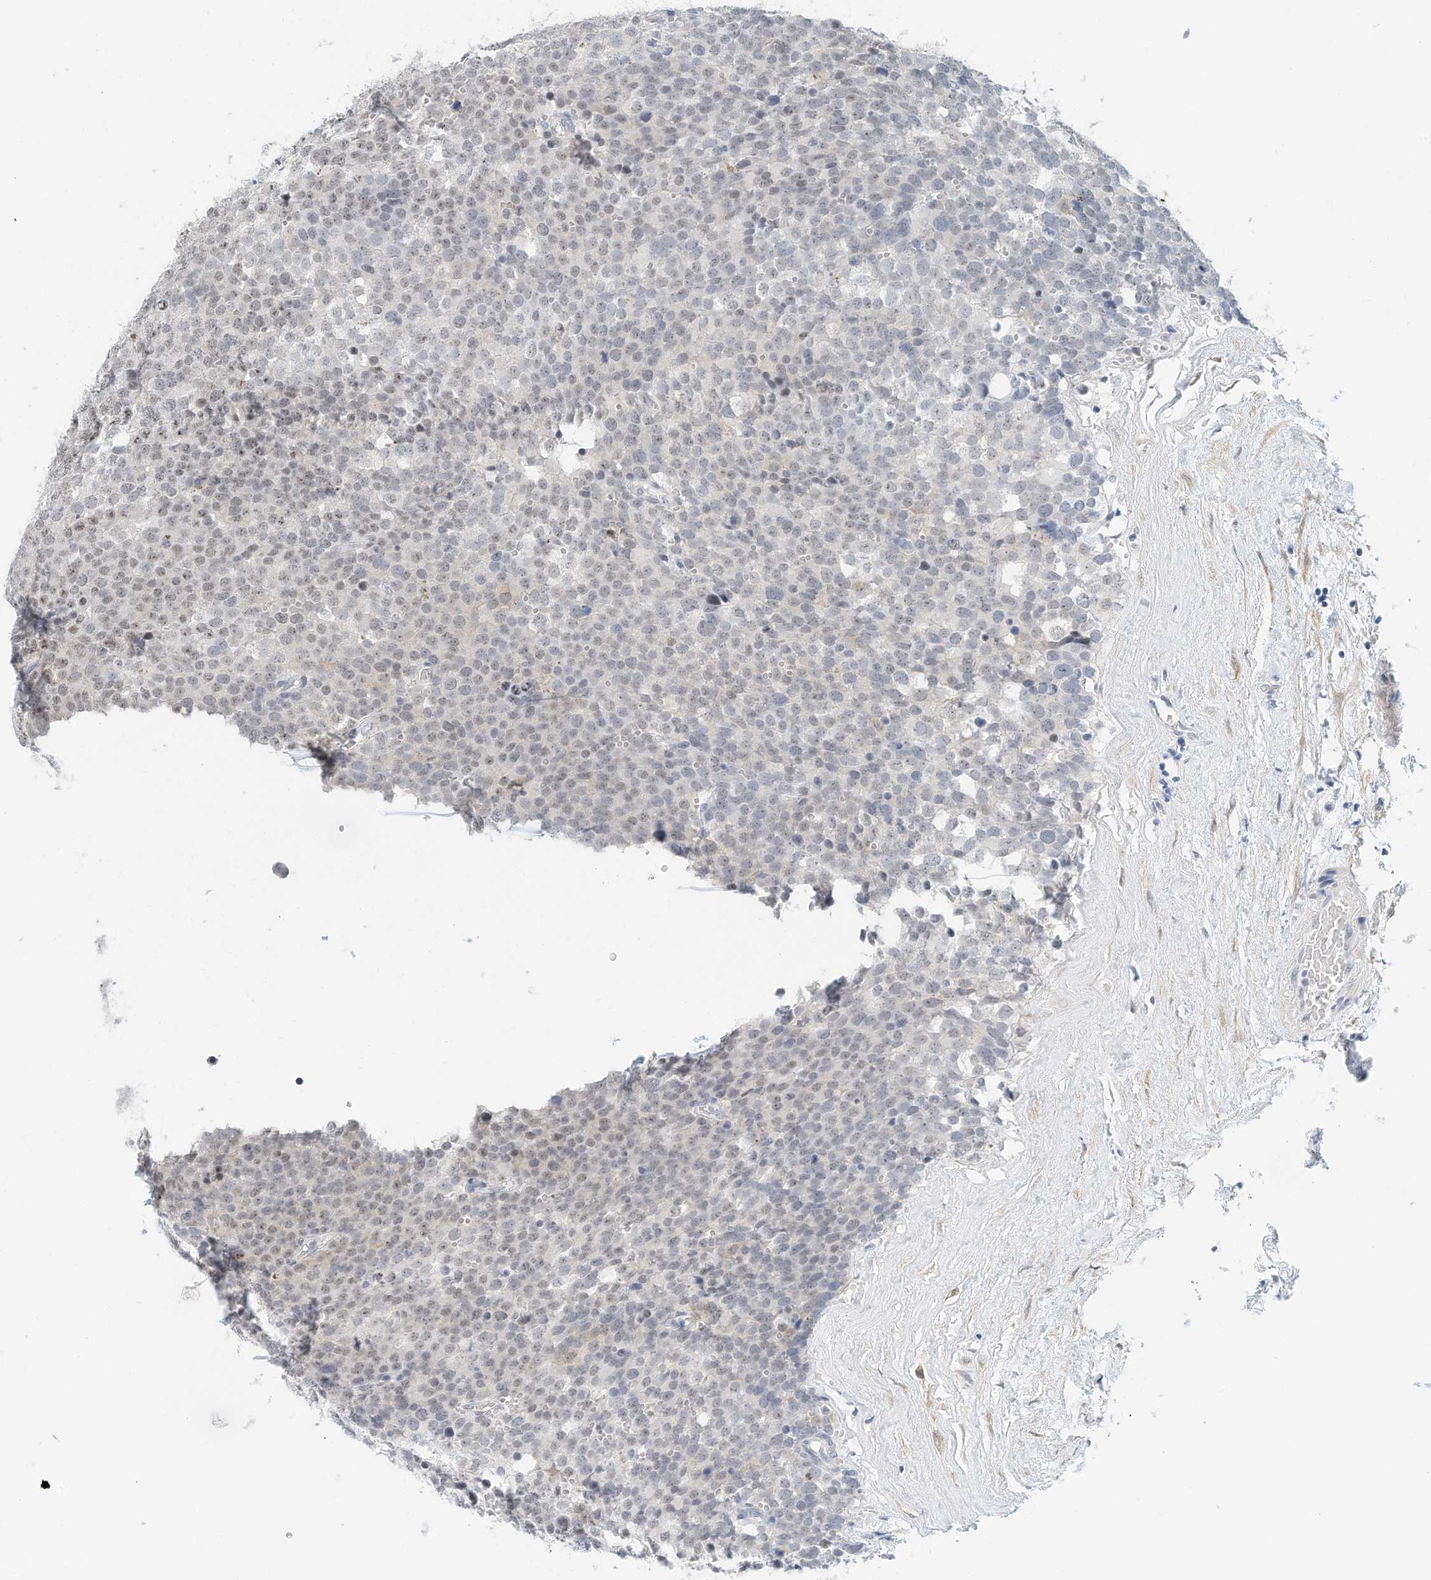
{"staining": {"intensity": "negative", "quantity": "none", "location": "none"}, "tissue": "testis cancer", "cell_type": "Tumor cells", "image_type": "cancer", "snomed": [{"axis": "morphology", "description": "Seminoma, NOS"}, {"axis": "topography", "description": "Testis"}], "caption": "Tumor cells show no significant expression in testis cancer.", "gene": "ARHGAP28", "patient": {"sex": "male", "age": 71}}